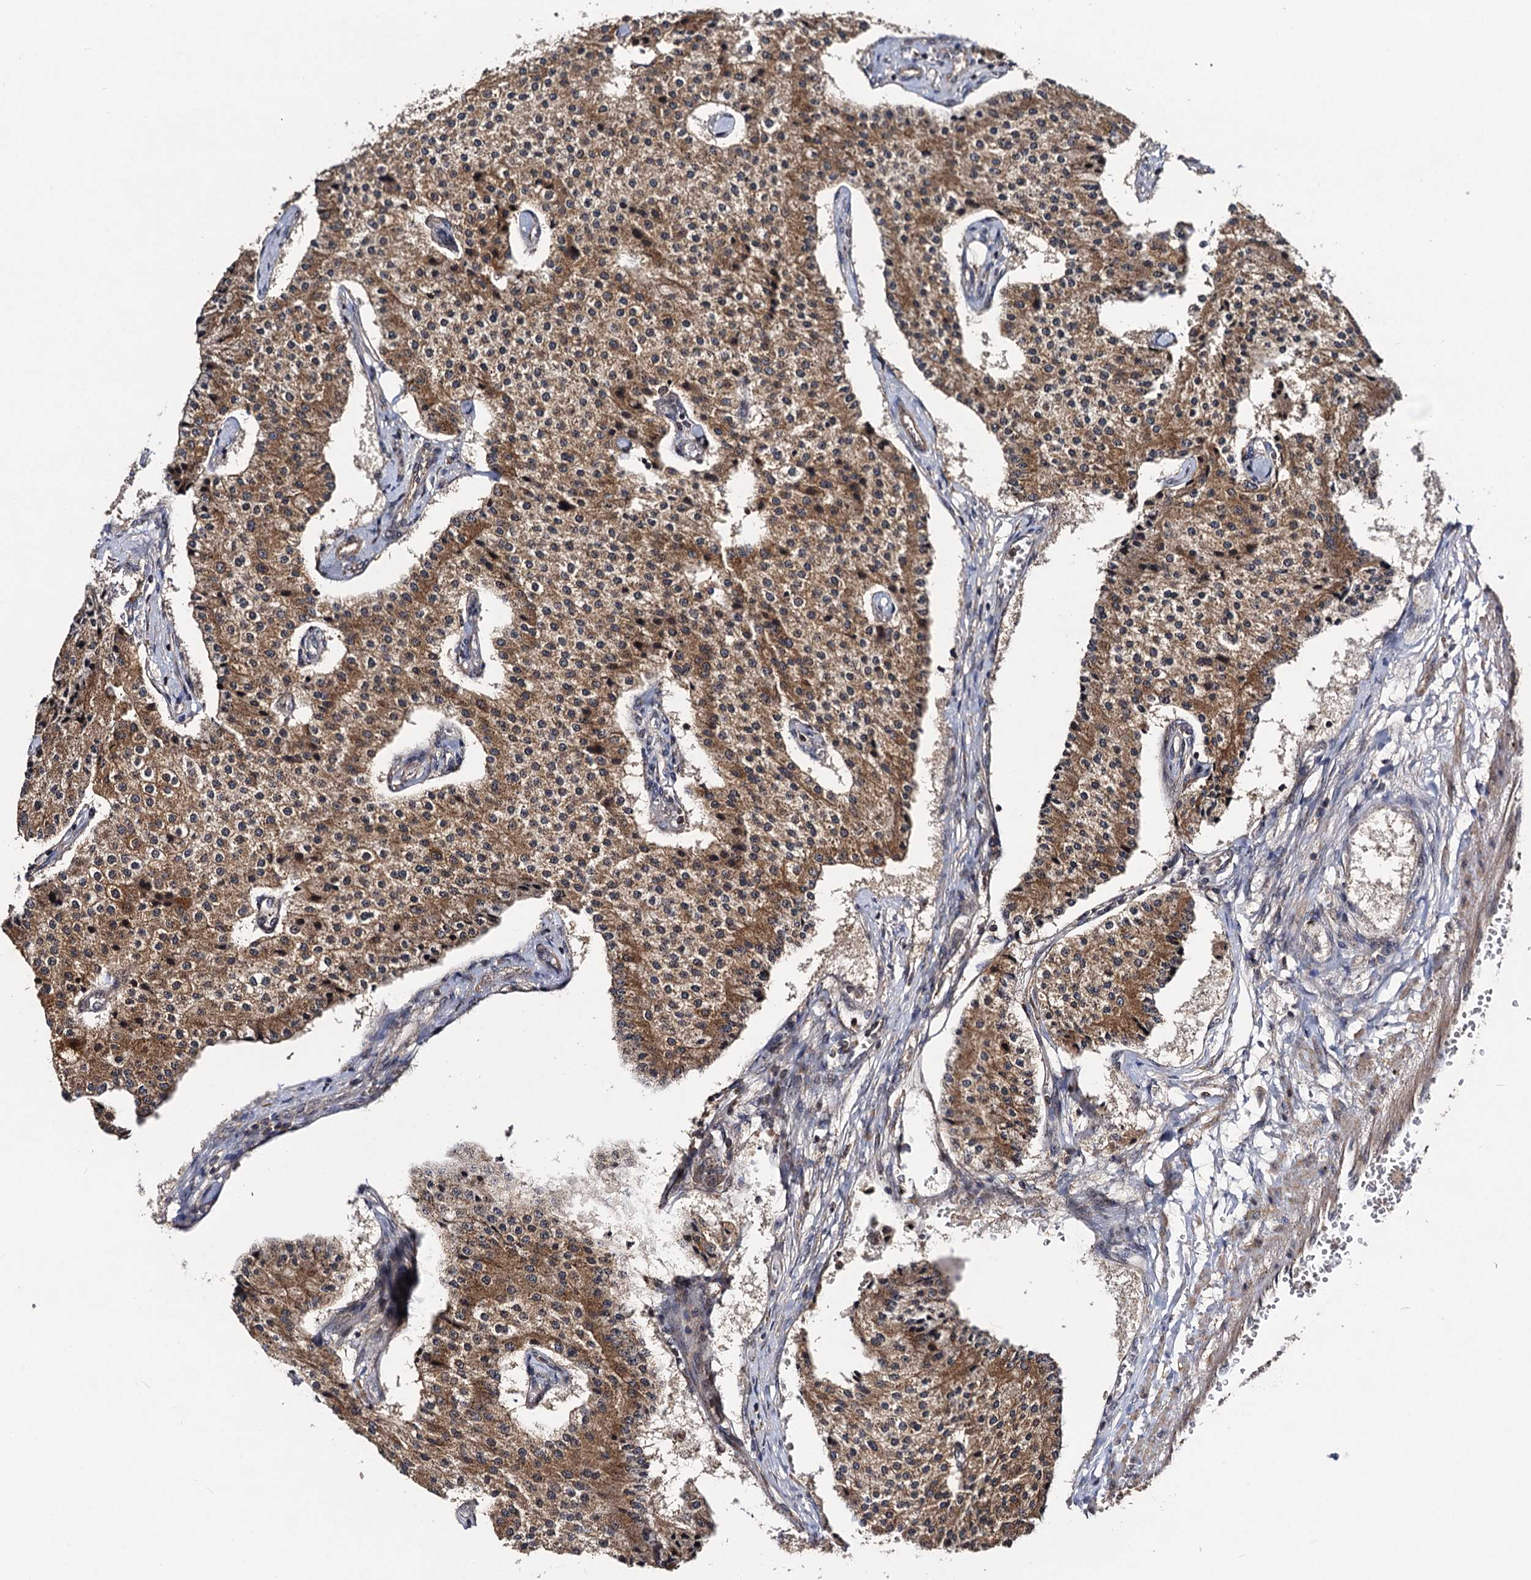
{"staining": {"intensity": "moderate", "quantity": ">75%", "location": "cytoplasmic/membranous"}, "tissue": "carcinoid", "cell_type": "Tumor cells", "image_type": "cancer", "snomed": [{"axis": "morphology", "description": "Carcinoid, malignant, NOS"}, {"axis": "topography", "description": "Colon"}], "caption": "A high-resolution image shows immunohistochemistry (IHC) staining of carcinoid, which exhibits moderate cytoplasmic/membranous staining in about >75% of tumor cells.", "gene": "KXD1", "patient": {"sex": "female", "age": 52}}